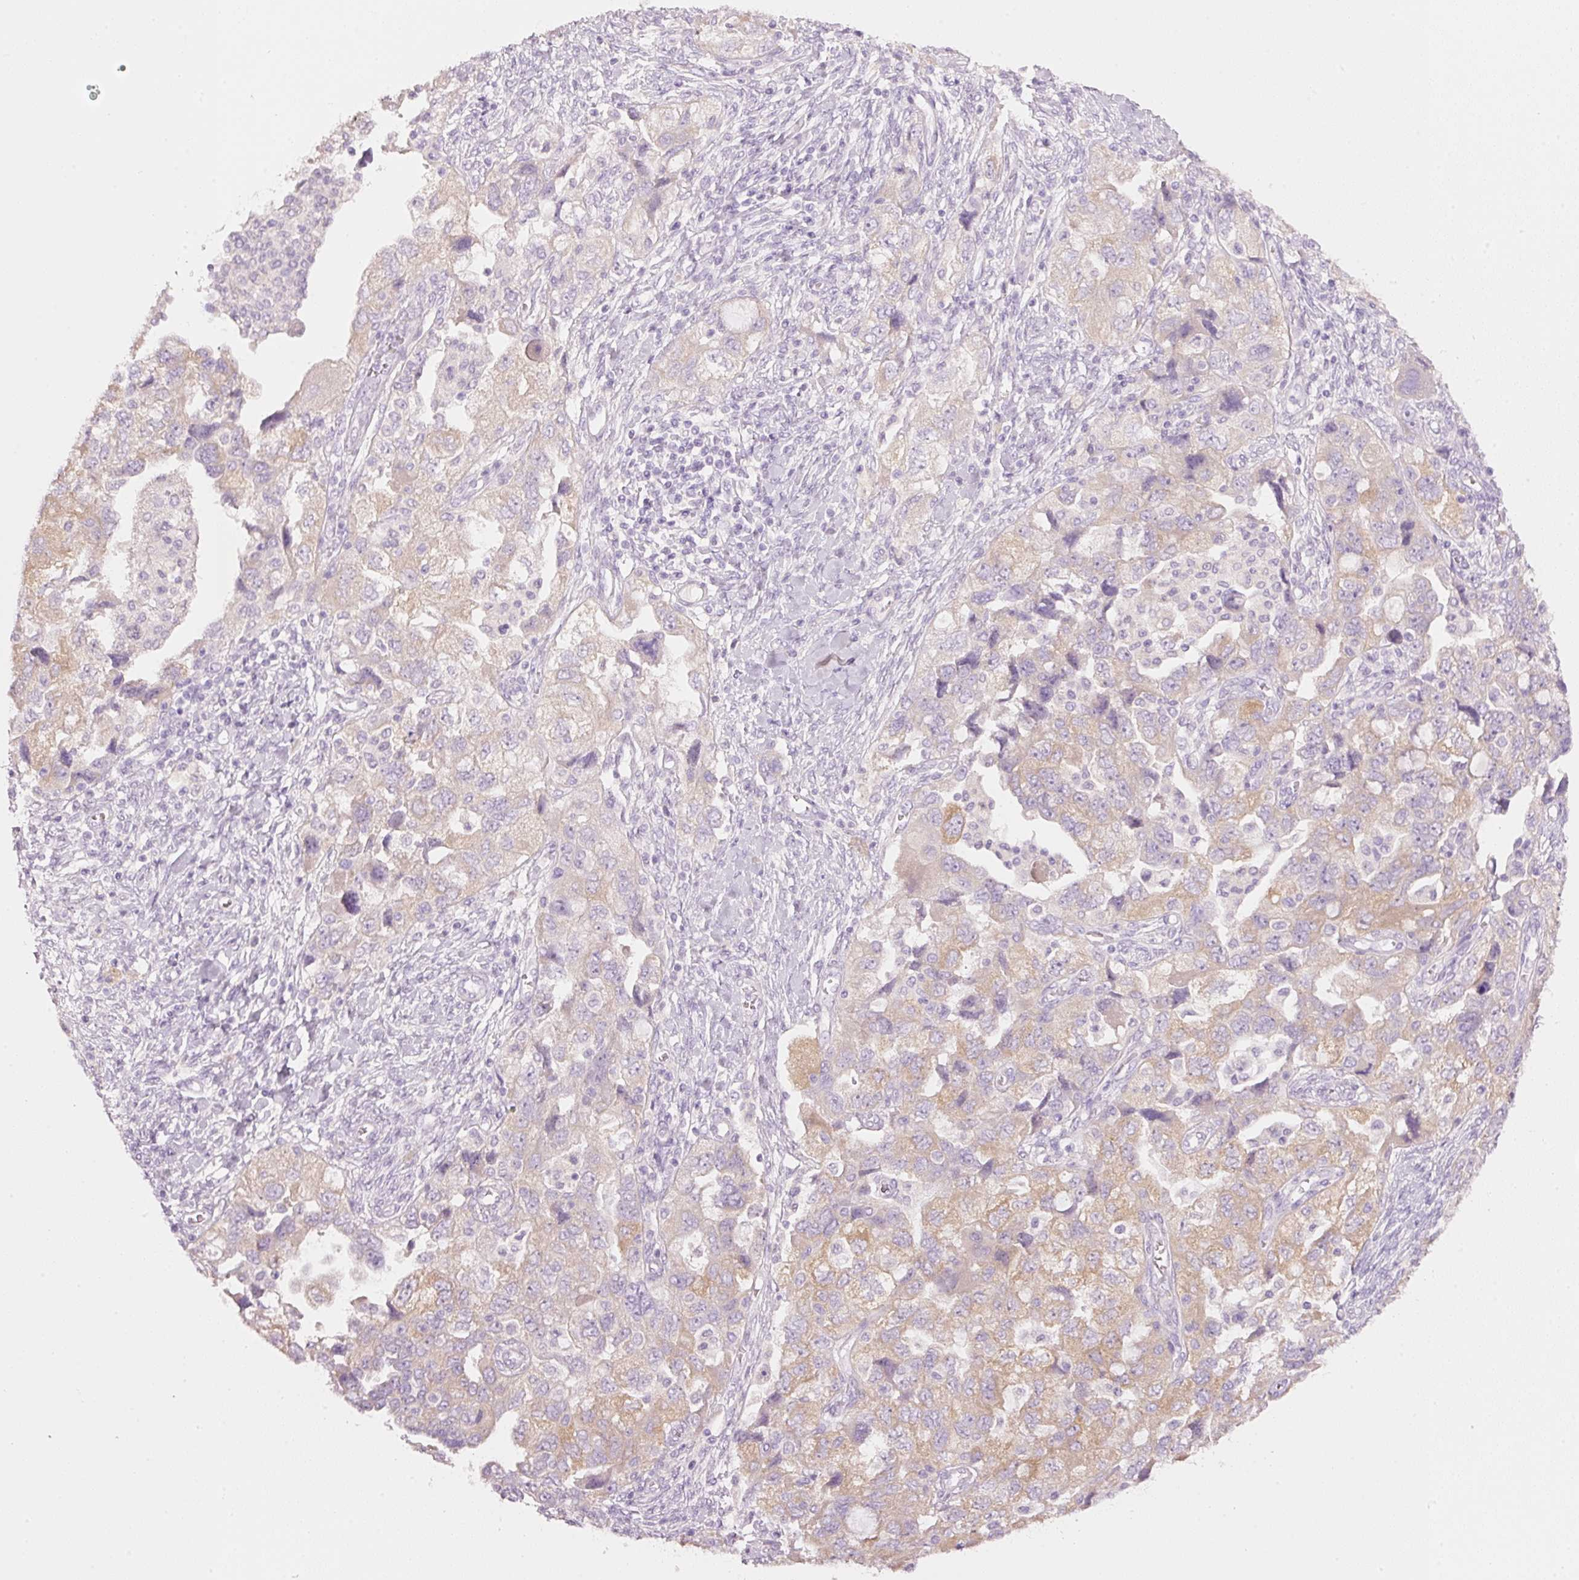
{"staining": {"intensity": "weak", "quantity": "25%-75%", "location": "cytoplasmic/membranous"}, "tissue": "ovarian cancer", "cell_type": "Tumor cells", "image_type": "cancer", "snomed": [{"axis": "morphology", "description": "Carcinoma, NOS"}, {"axis": "morphology", "description": "Cystadenocarcinoma, serous, NOS"}, {"axis": "topography", "description": "Ovary"}], "caption": "Immunohistochemistry (IHC) of ovarian cancer (serous cystadenocarcinoma) demonstrates low levels of weak cytoplasmic/membranous expression in about 25%-75% of tumor cells.", "gene": "PDXDC1", "patient": {"sex": "female", "age": 69}}